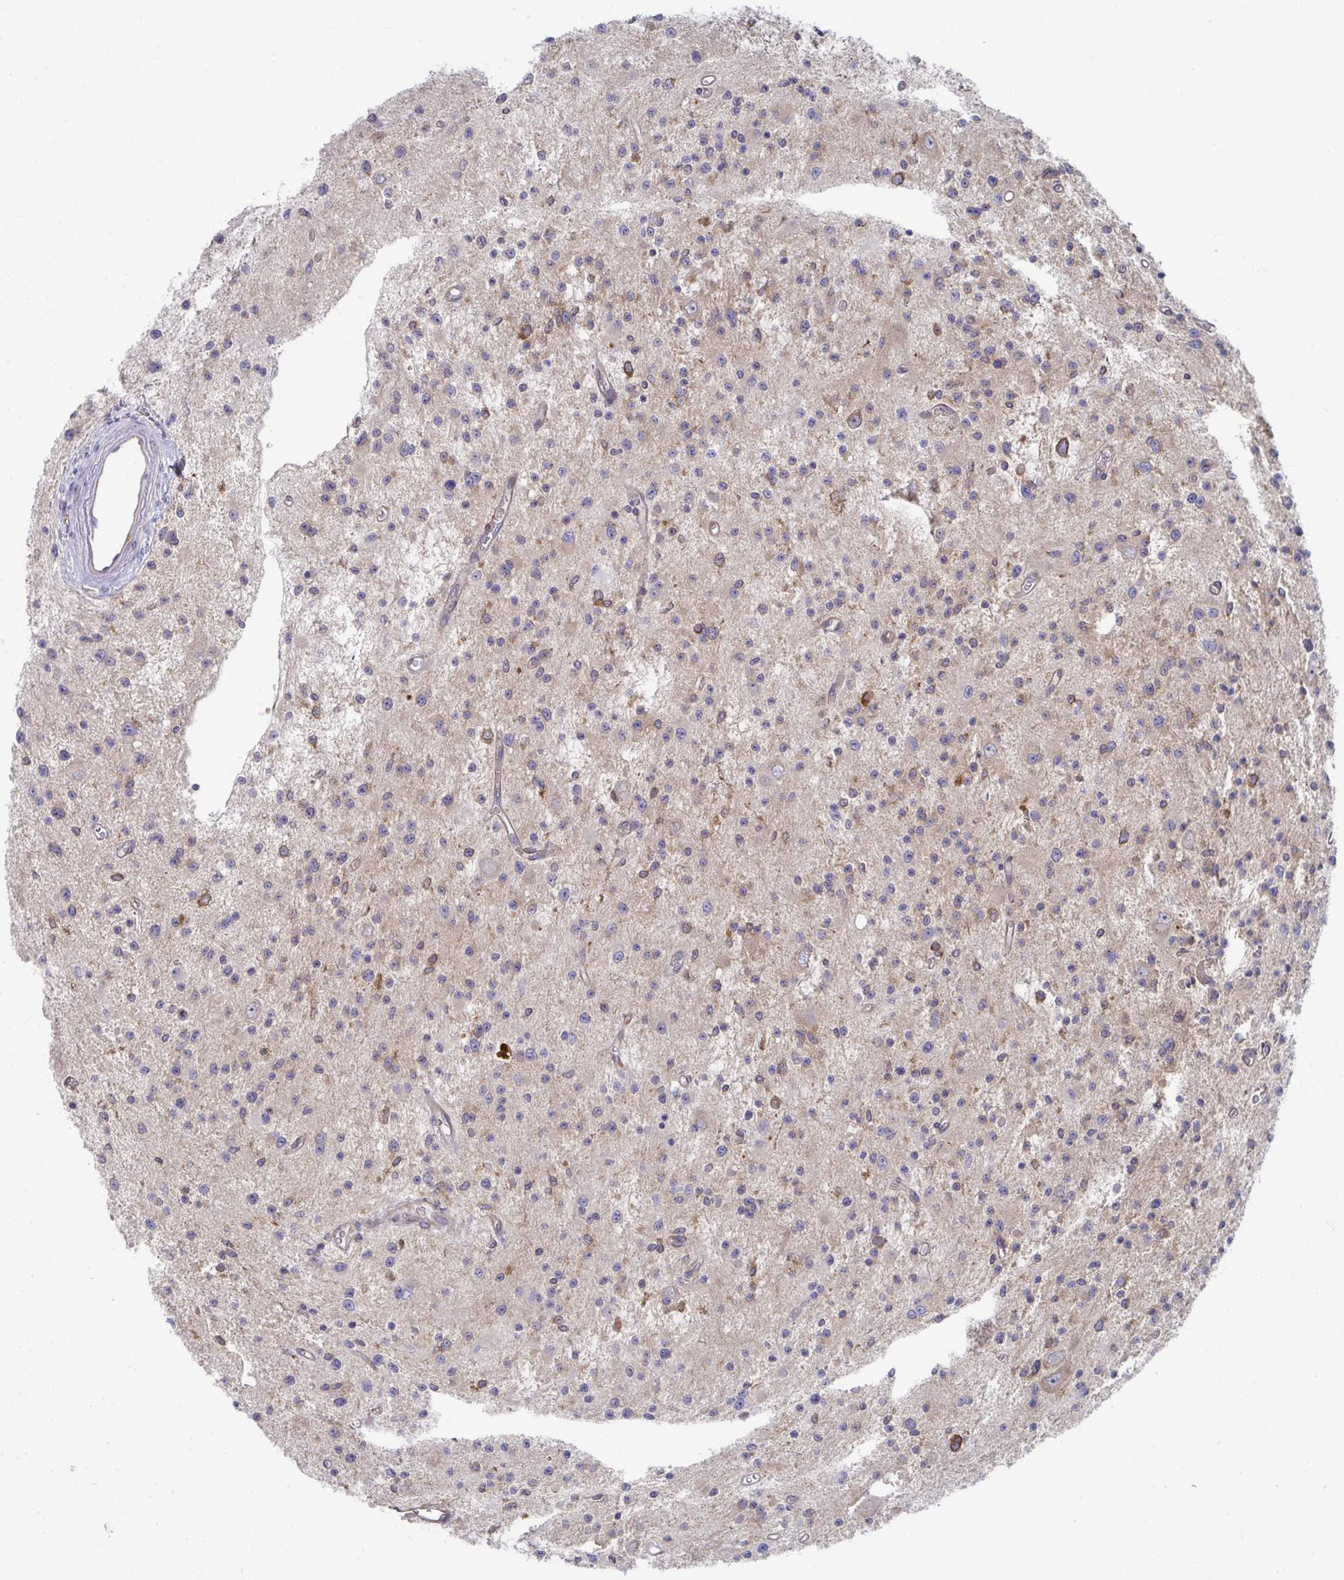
{"staining": {"intensity": "weak", "quantity": "25%-75%", "location": "cytoplasmic/membranous"}, "tissue": "glioma", "cell_type": "Tumor cells", "image_type": "cancer", "snomed": [{"axis": "morphology", "description": "Glioma, malignant, Low grade"}, {"axis": "topography", "description": "Brain"}], "caption": "Glioma stained for a protein (brown) shows weak cytoplasmic/membranous positive staining in about 25%-75% of tumor cells.", "gene": "WNK1", "patient": {"sex": "male", "age": 43}}